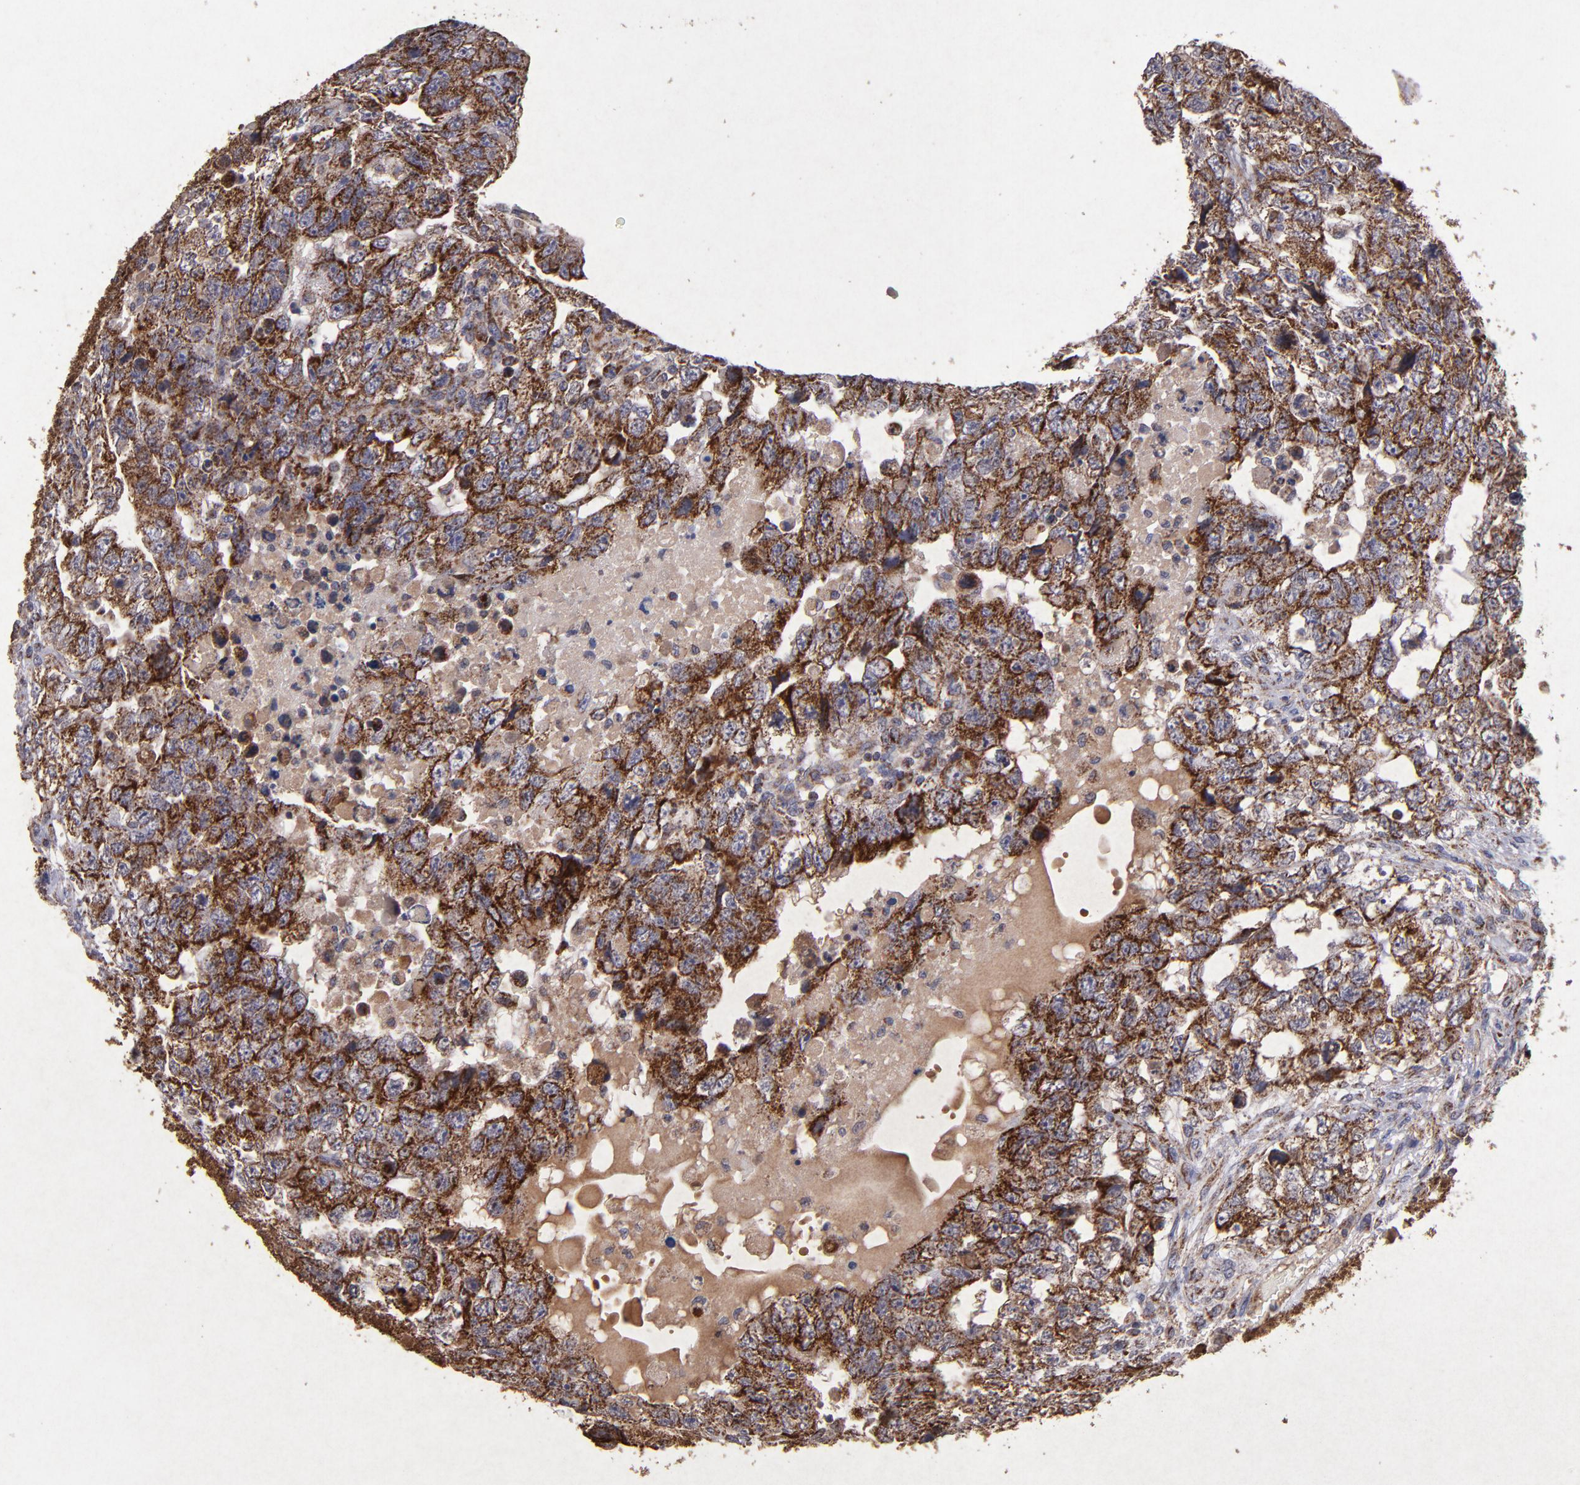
{"staining": {"intensity": "moderate", "quantity": ">75%", "location": "cytoplasmic/membranous"}, "tissue": "testis cancer", "cell_type": "Tumor cells", "image_type": "cancer", "snomed": [{"axis": "morphology", "description": "Carcinoma, Embryonal, NOS"}, {"axis": "topography", "description": "Testis"}], "caption": "The micrograph exhibits immunohistochemical staining of embryonal carcinoma (testis). There is moderate cytoplasmic/membranous positivity is present in approximately >75% of tumor cells.", "gene": "TIMM9", "patient": {"sex": "male", "age": 36}}